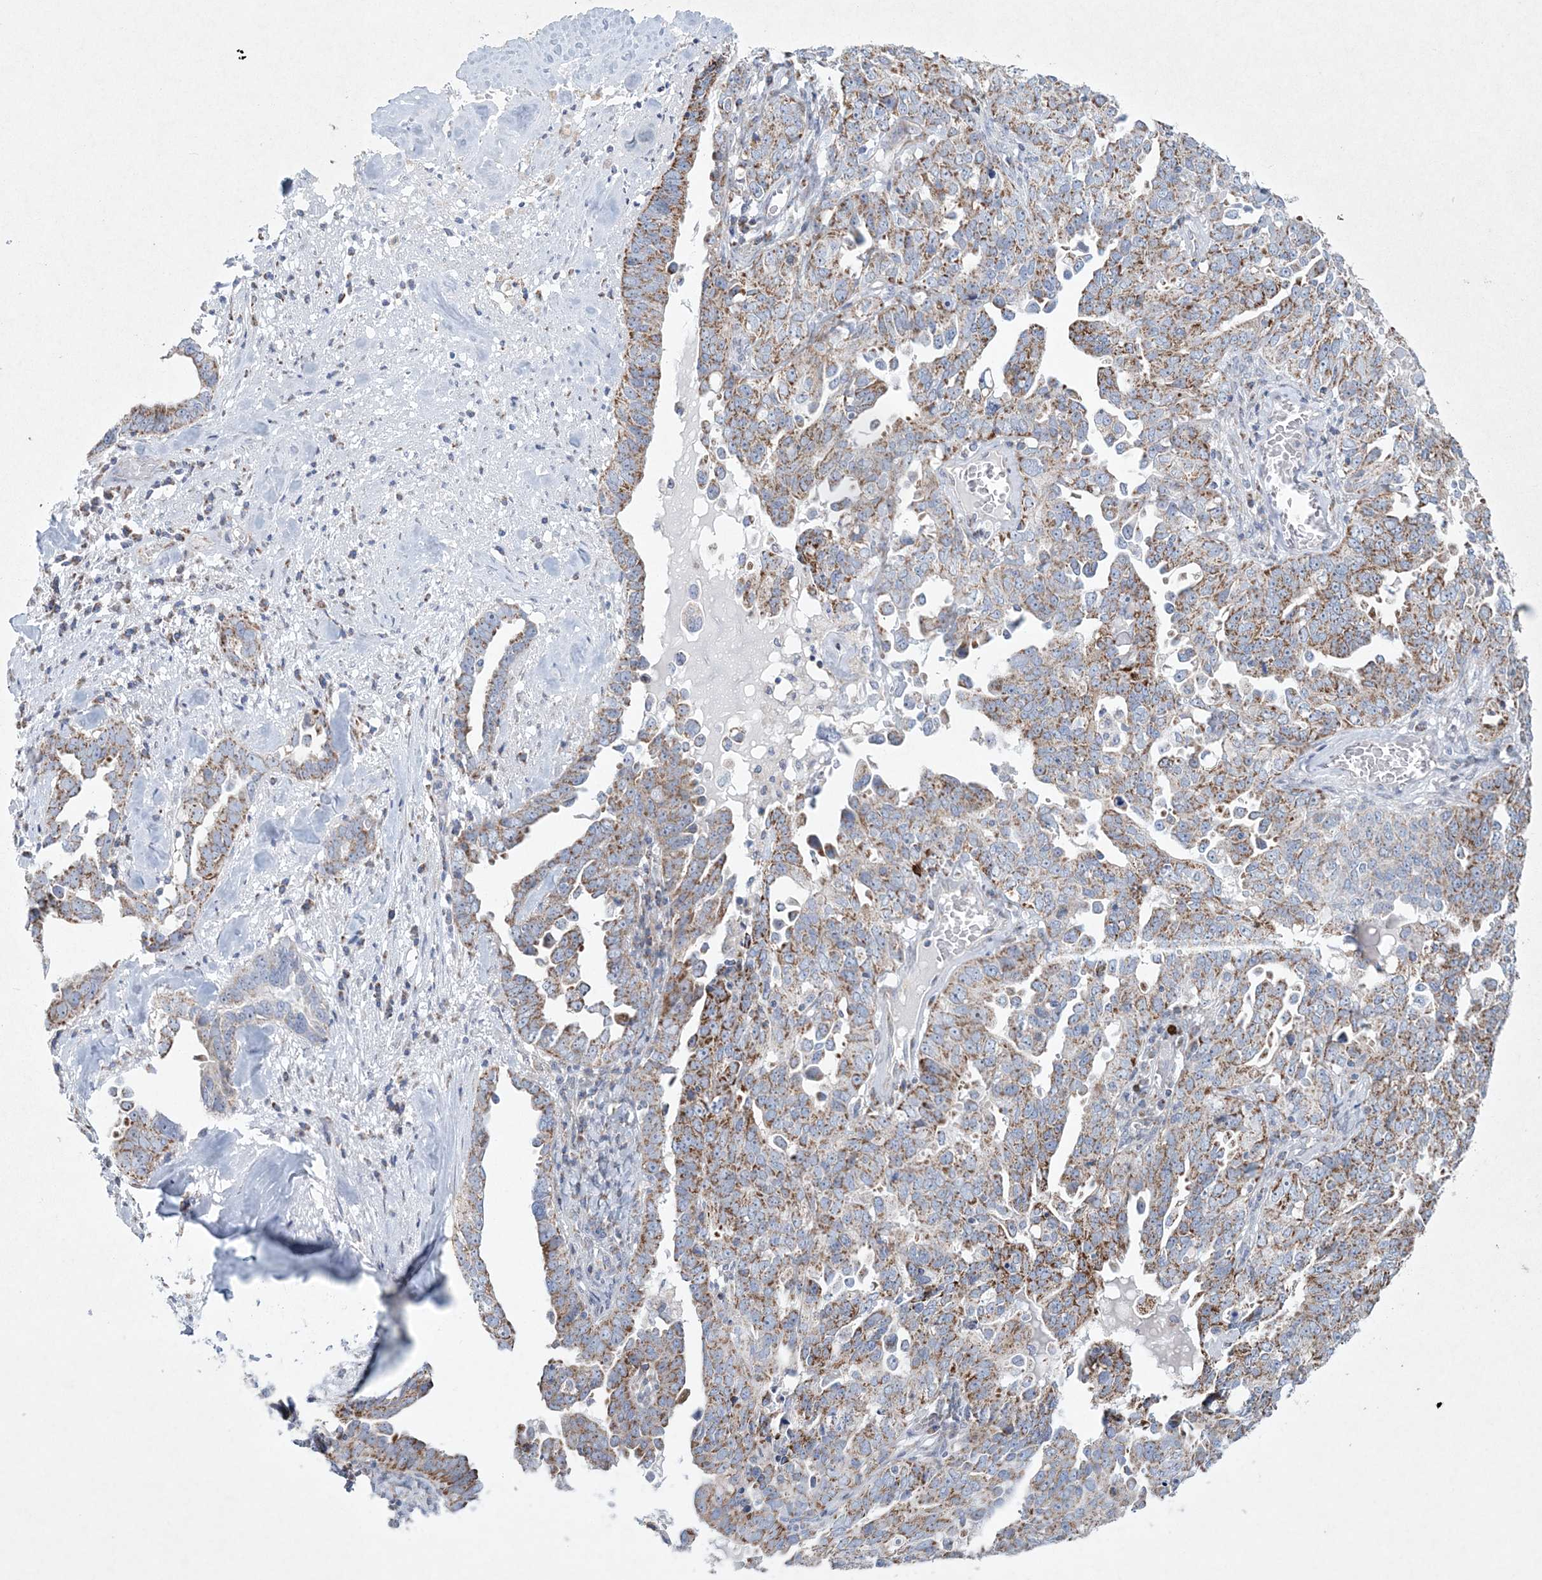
{"staining": {"intensity": "moderate", "quantity": ">75%", "location": "cytoplasmic/membranous"}, "tissue": "ovarian cancer", "cell_type": "Tumor cells", "image_type": "cancer", "snomed": [{"axis": "morphology", "description": "Carcinoma, endometroid"}, {"axis": "topography", "description": "Ovary"}], "caption": "Protein expression analysis of ovarian cancer (endometroid carcinoma) demonstrates moderate cytoplasmic/membranous positivity in approximately >75% of tumor cells.", "gene": "CES4A", "patient": {"sex": "female", "age": 62}}